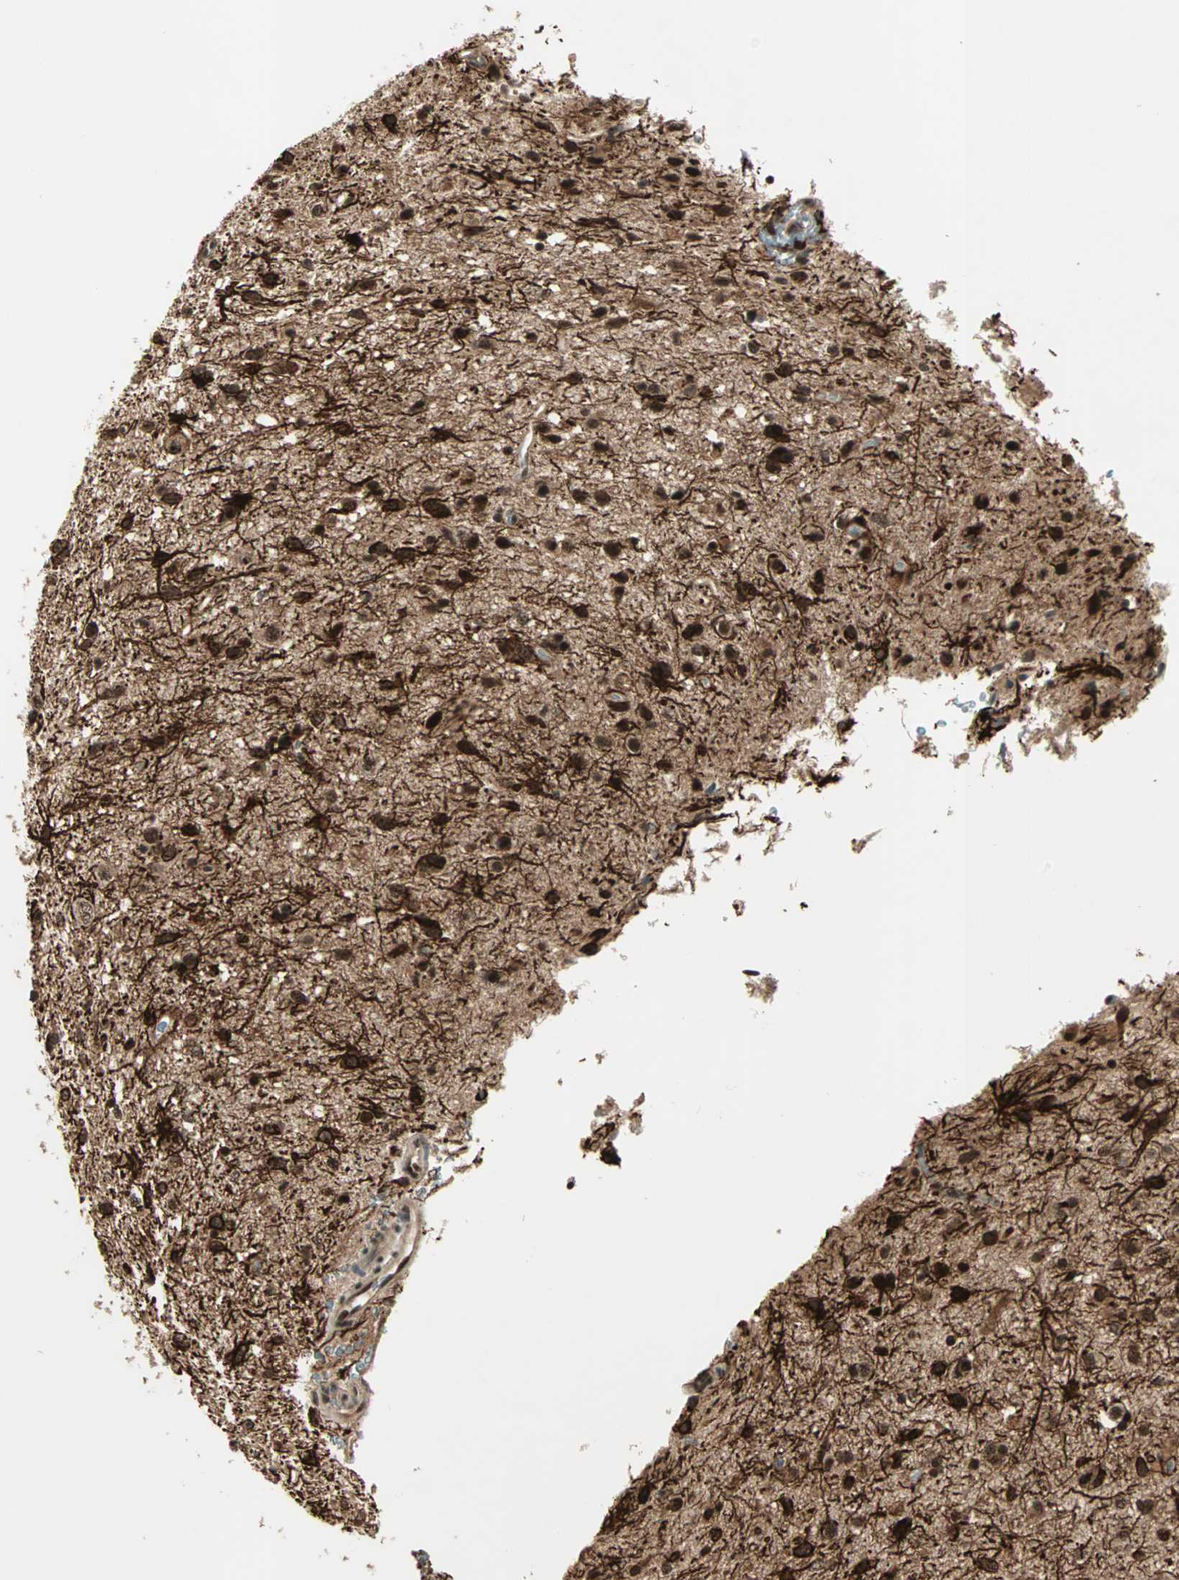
{"staining": {"intensity": "strong", "quantity": ">75%", "location": "cytoplasmic/membranous,nuclear"}, "tissue": "glioma", "cell_type": "Tumor cells", "image_type": "cancer", "snomed": [{"axis": "morphology", "description": "Glioma, malignant, Low grade"}, {"axis": "topography", "description": "Brain"}], "caption": "IHC image of glioma stained for a protein (brown), which exhibits high levels of strong cytoplasmic/membranous and nuclear positivity in approximately >75% of tumor cells.", "gene": "ZNF44", "patient": {"sex": "male", "age": 77}}